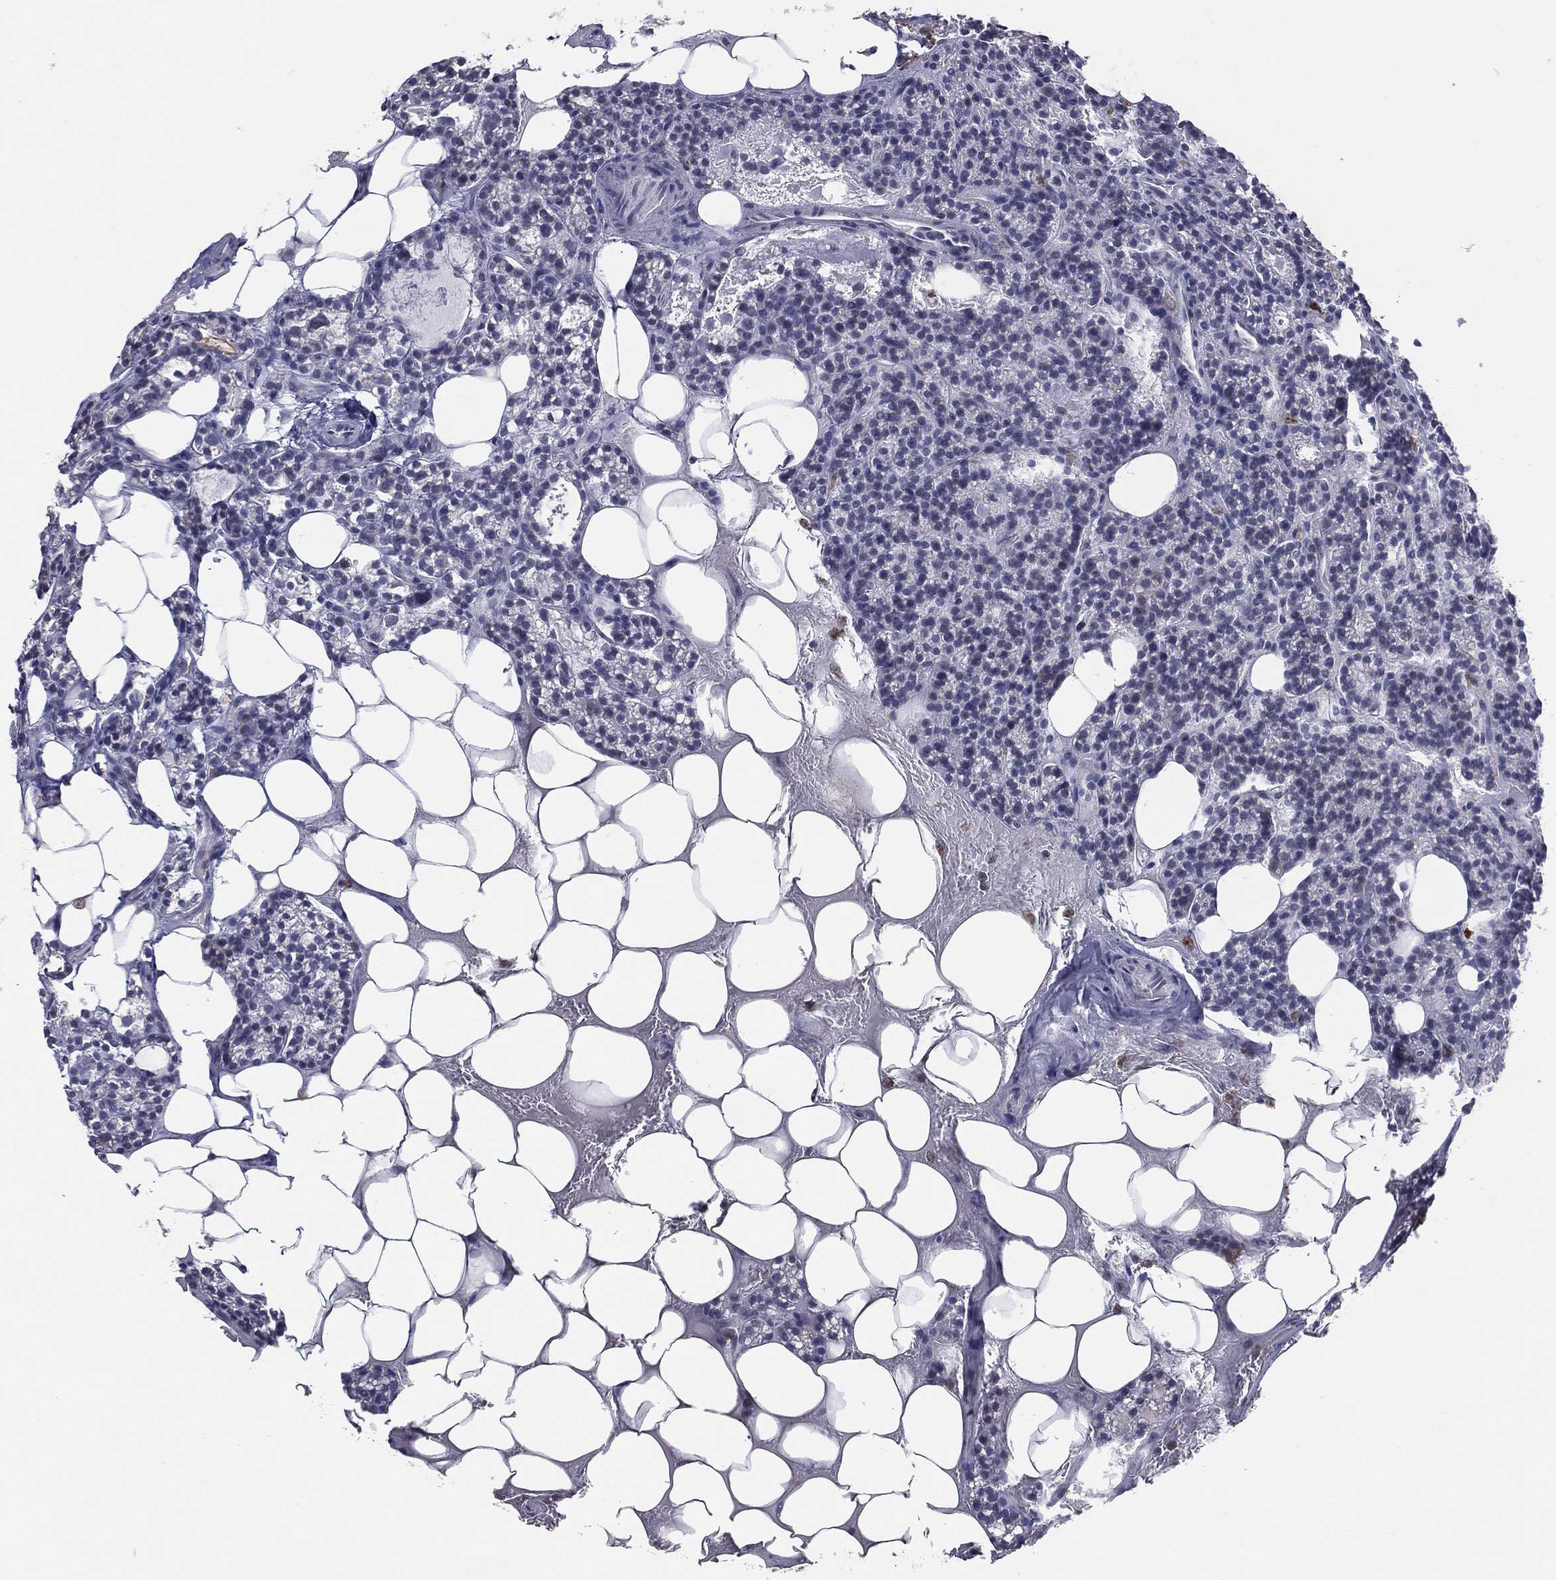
{"staining": {"intensity": "negative", "quantity": "none", "location": "none"}, "tissue": "parathyroid gland", "cell_type": "Glandular cells", "image_type": "normal", "snomed": [{"axis": "morphology", "description": "Normal tissue, NOS"}, {"axis": "topography", "description": "Parathyroid gland"}], "caption": "A micrograph of parathyroid gland stained for a protein exhibits no brown staining in glandular cells.", "gene": "EVI2B", "patient": {"sex": "female", "age": 83}}